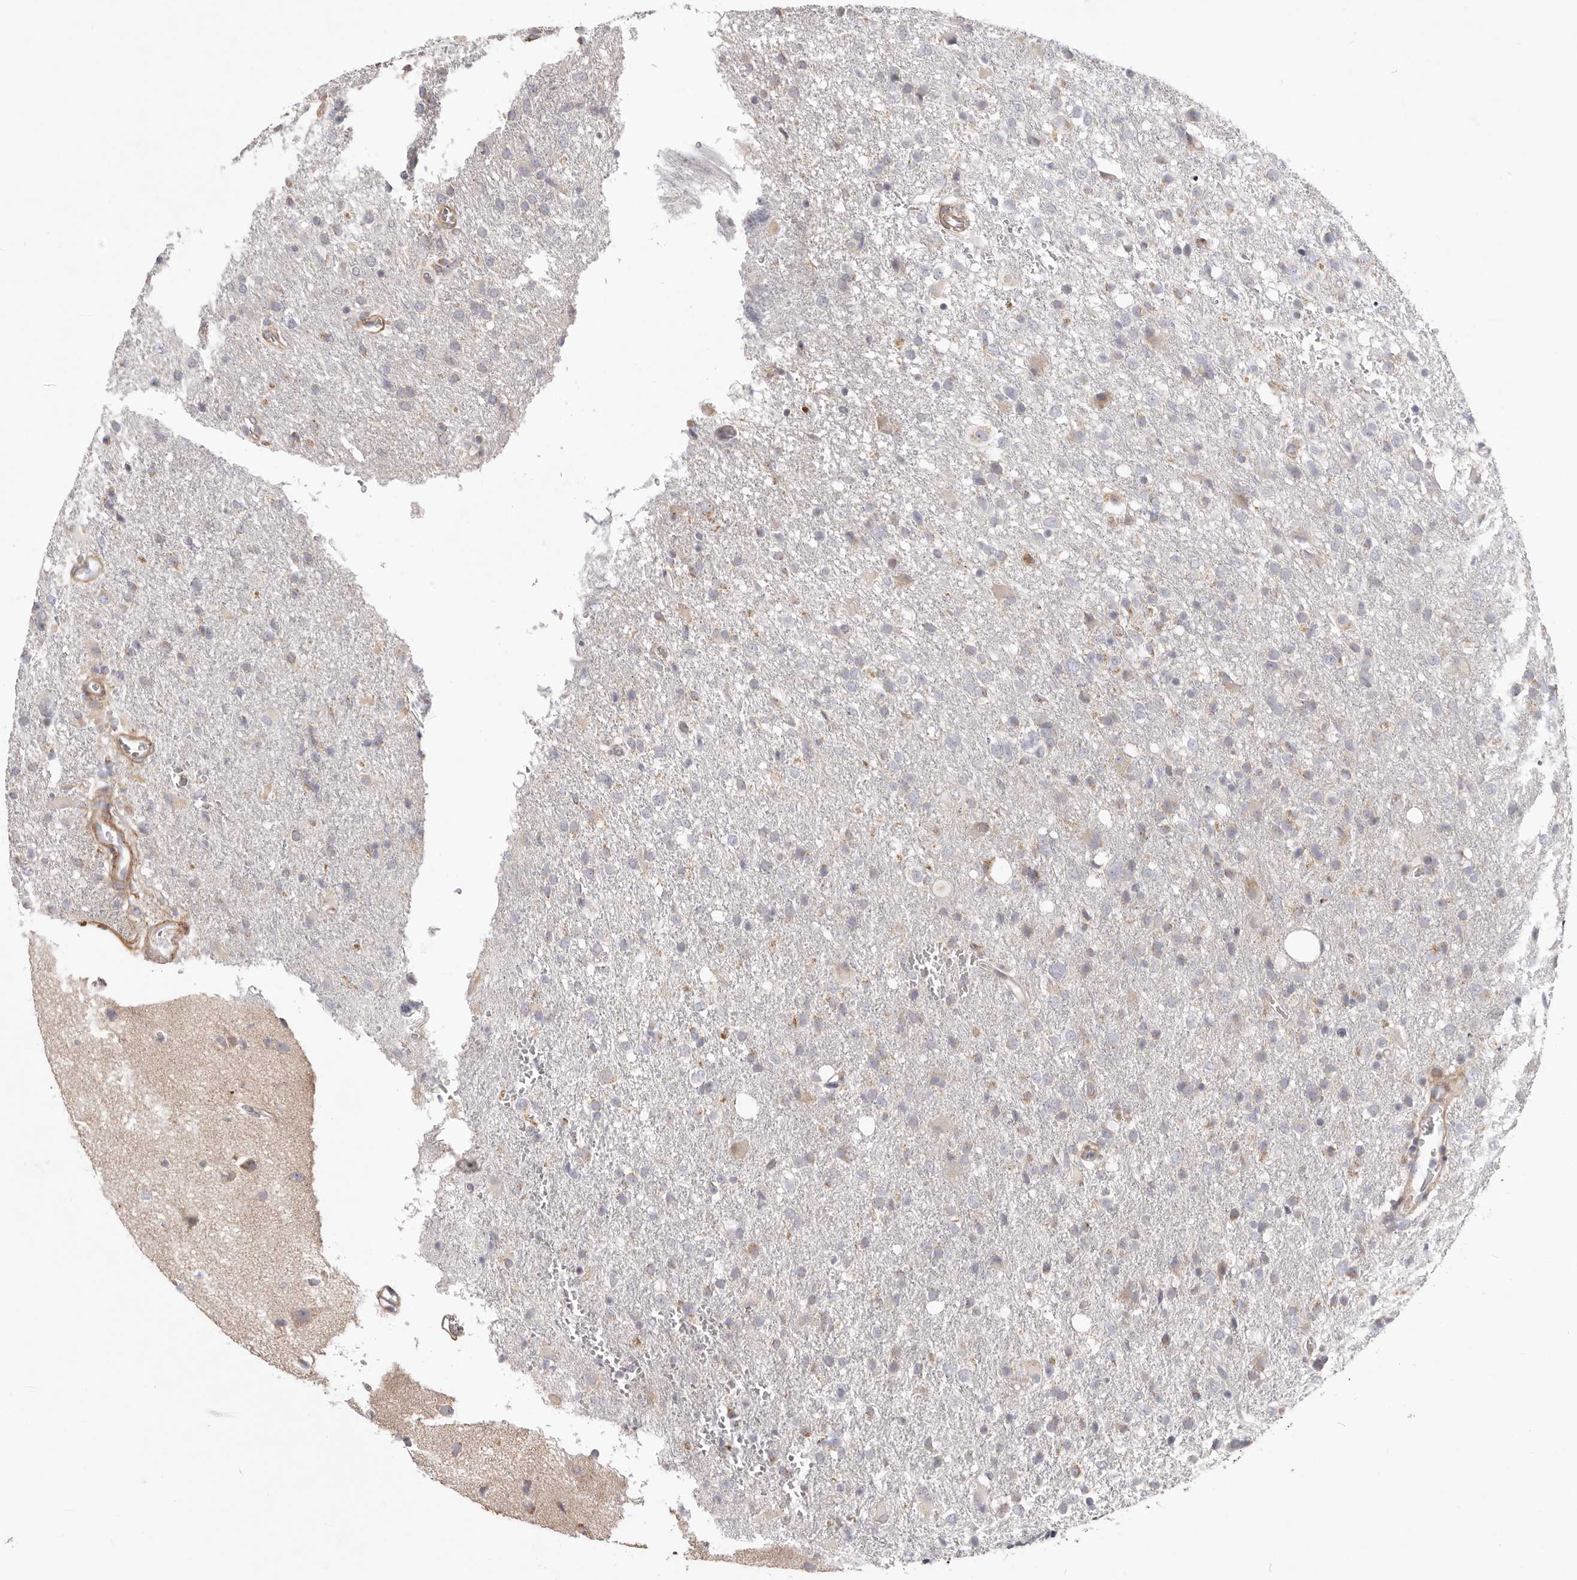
{"staining": {"intensity": "weak", "quantity": "<25%", "location": "cytoplasmic/membranous"}, "tissue": "glioma", "cell_type": "Tumor cells", "image_type": "cancer", "snomed": [{"axis": "morphology", "description": "Glioma, malignant, High grade"}, {"axis": "topography", "description": "Brain"}], "caption": "A high-resolution micrograph shows IHC staining of glioma, which demonstrates no significant positivity in tumor cells. (Stains: DAB immunohistochemistry (IHC) with hematoxylin counter stain, Microscopy: brightfield microscopy at high magnification).", "gene": "MRPS10", "patient": {"sex": "female", "age": 57}}